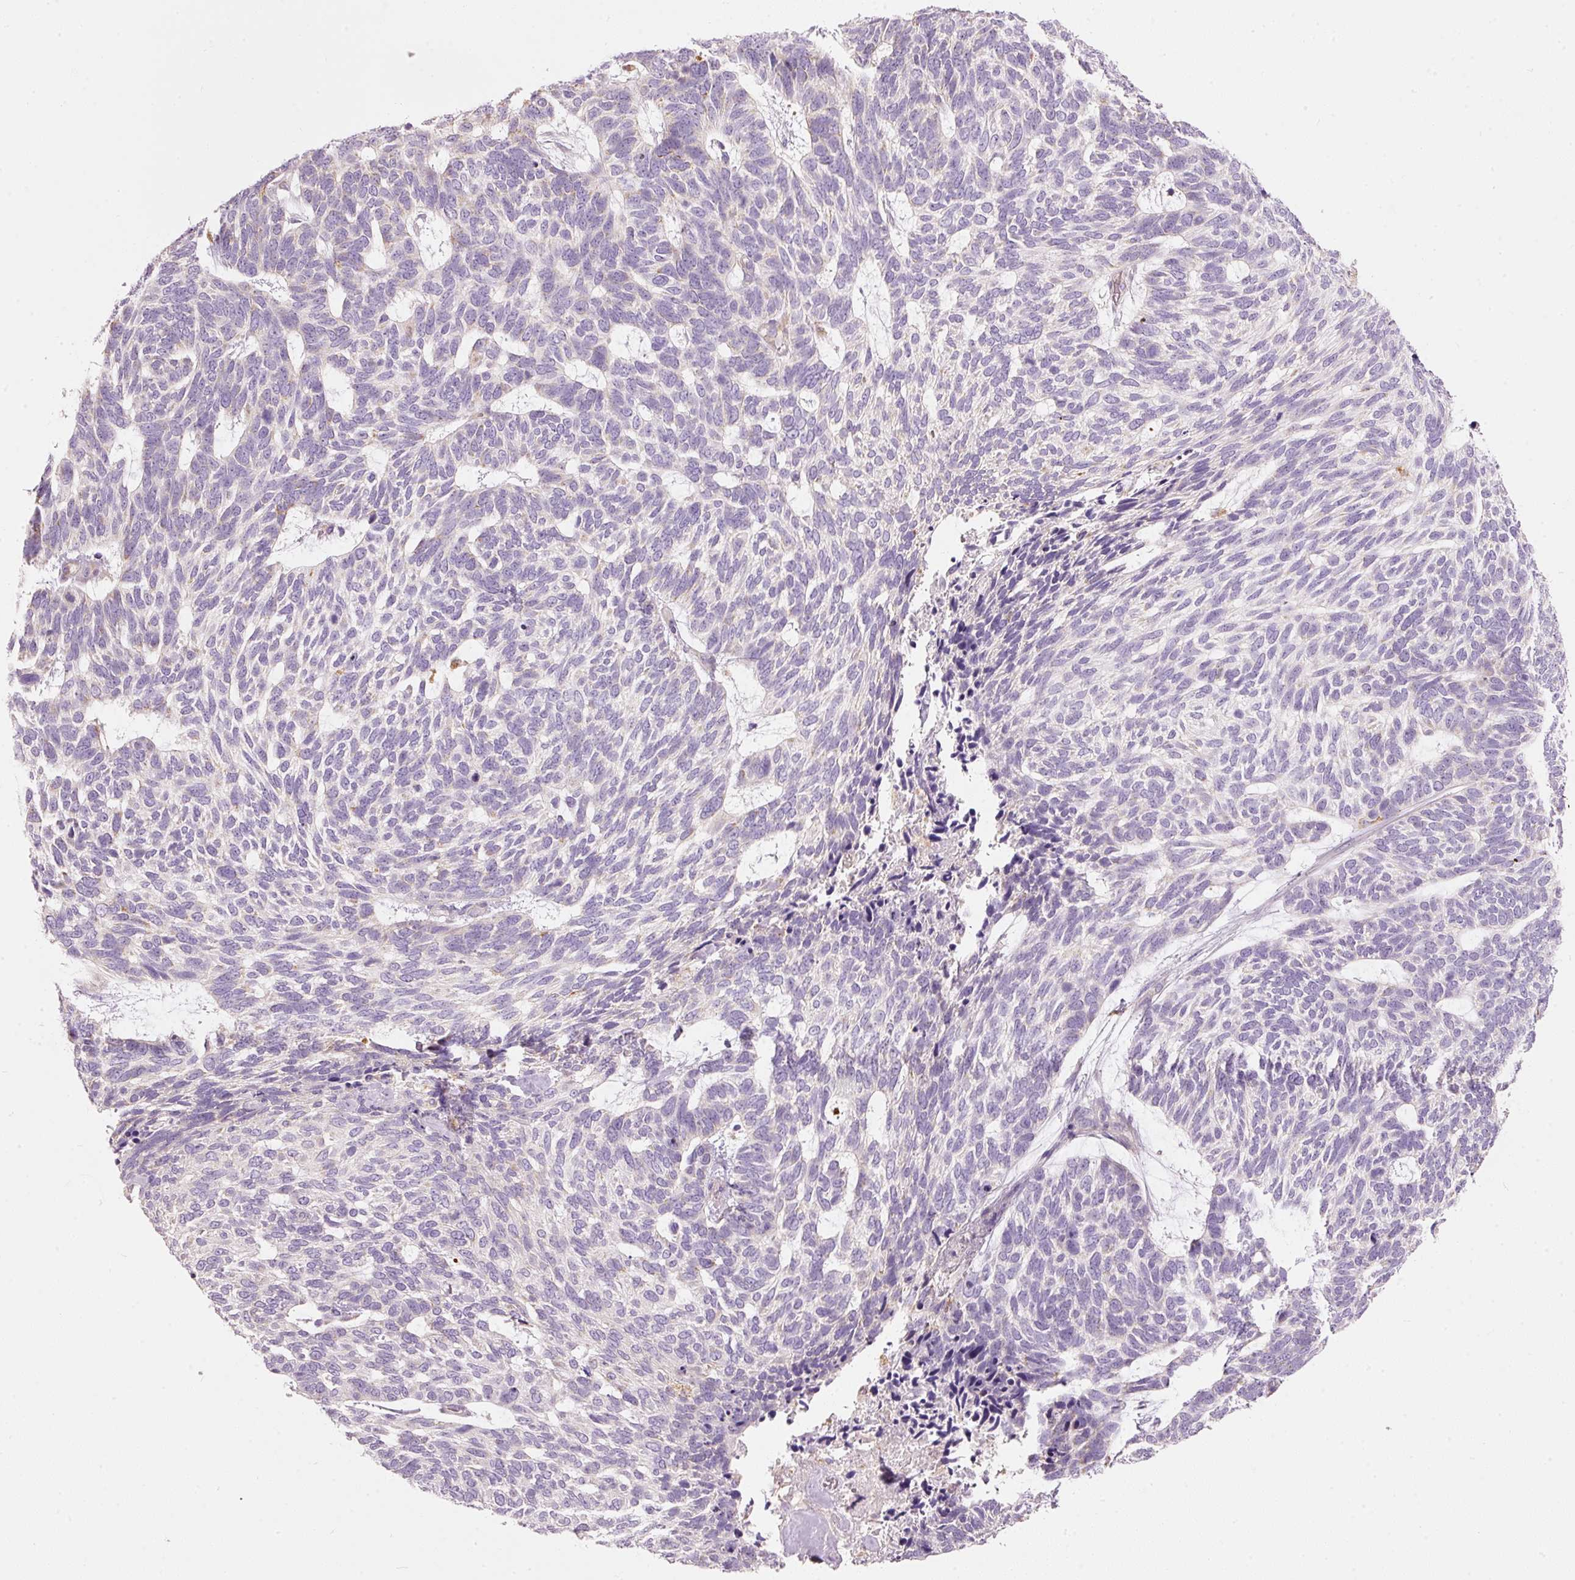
{"staining": {"intensity": "negative", "quantity": "none", "location": "none"}, "tissue": "skin cancer", "cell_type": "Tumor cells", "image_type": "cancer", "snomed": [{"axis": "morphology", "description": "Basal cell carcinoma"}, {"axis": "topography", "description": "Skin"}], "caption": "Immunohistochemical staining of skin cancer shows no significant staining in tumor cells. Brightfield microscopy of IHC stained with DAB (3,3'-diaminobenzidine) (brown) and hematoxylin (blue), captured at high magnification.", "gene": "MTHFD2", "patient": {"sex": "female", "age": 65}}